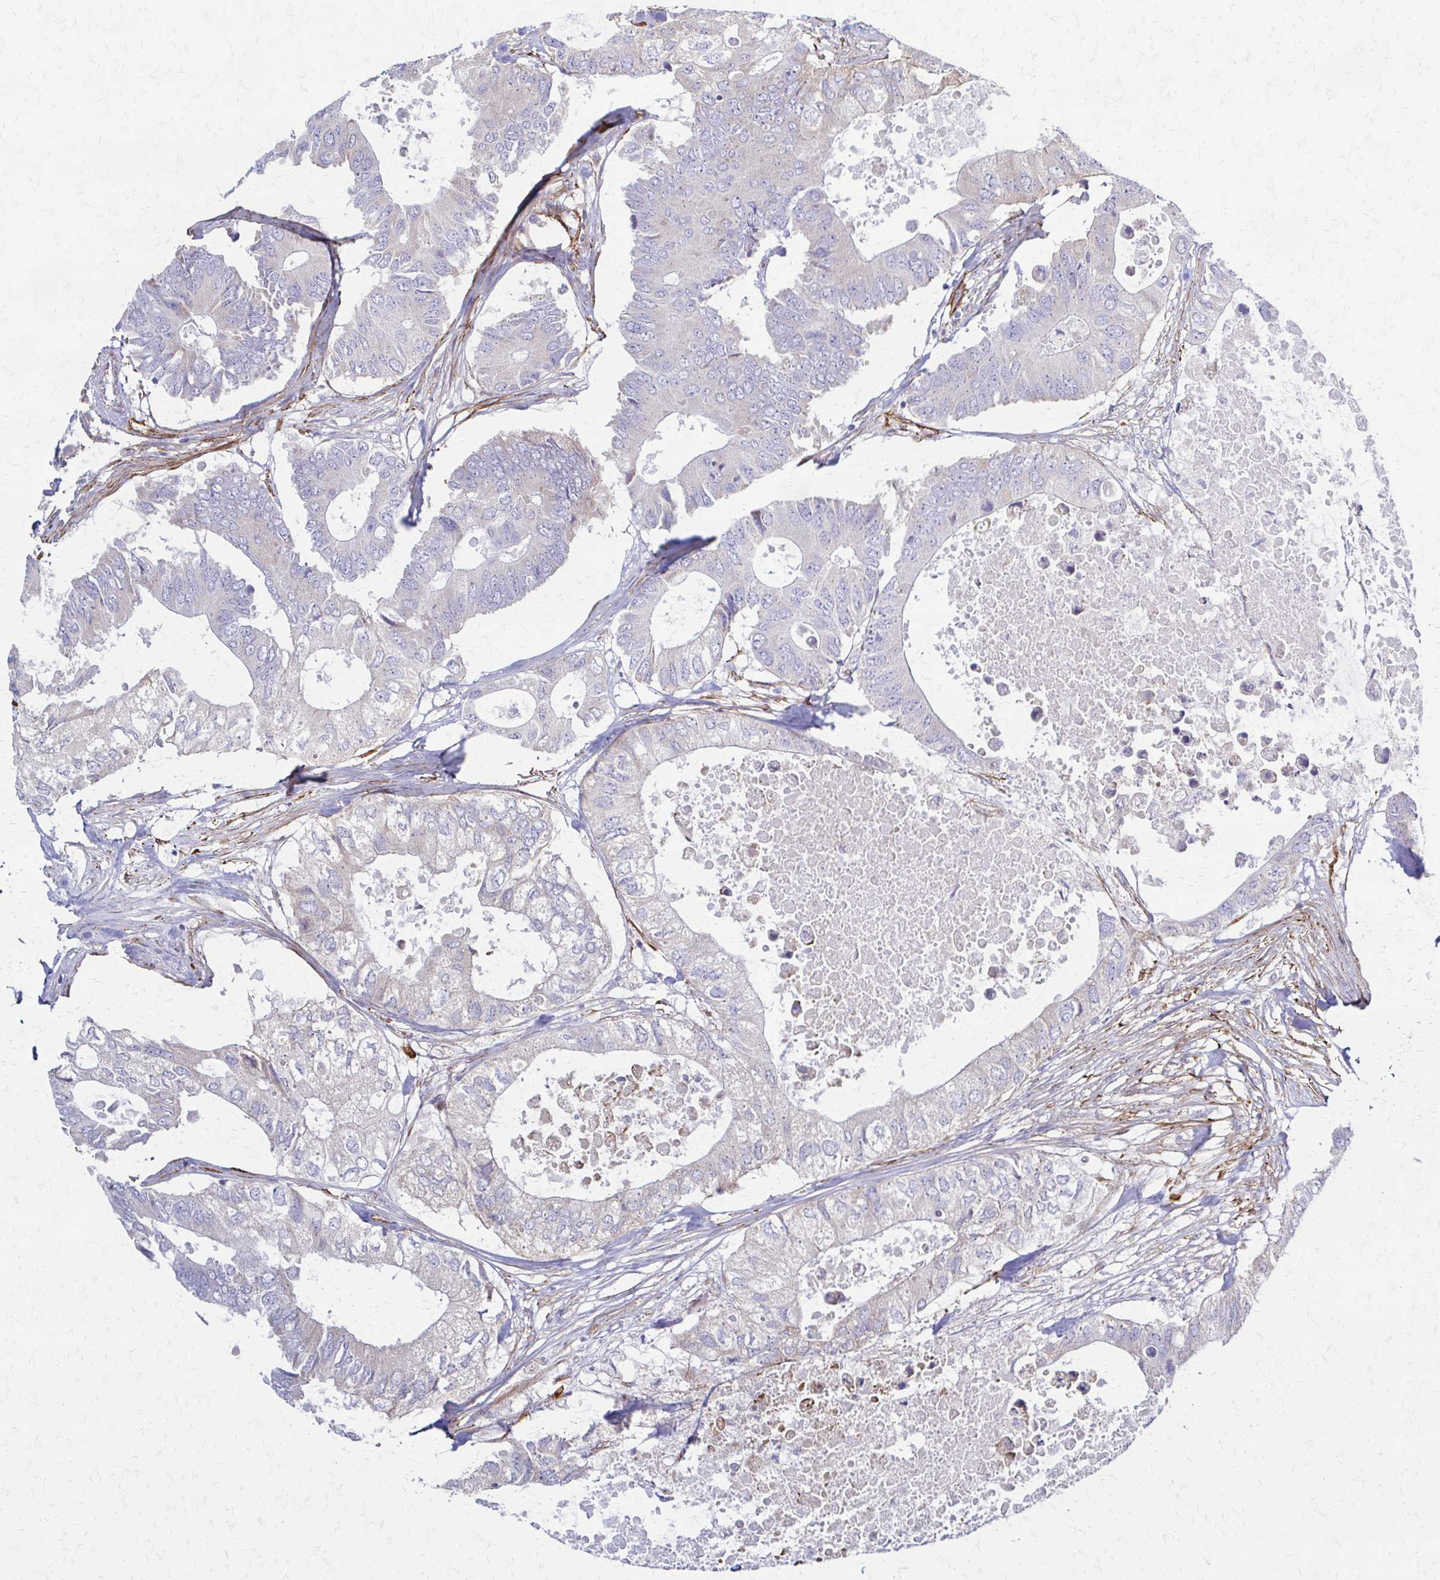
{"staining": {"intensity": "negative", "quantity": "none", "location": "none"}, "tissue": "colorectal cancer", "cell_type": "Tumor cells", "image_type": "cancer", "snomed": [{"axis": "morphology", "description": "Adenocarcinoma, NOS"}, {"axis": "topography", "description": "Colon"}], "caption": "Adenocarcinoma (colorectal) was stained to show a protein in brown. There is no significant positivity in tumor cells.", "gene": "TIMMDC1", "patient": {"sex": "male", "age": 71}}